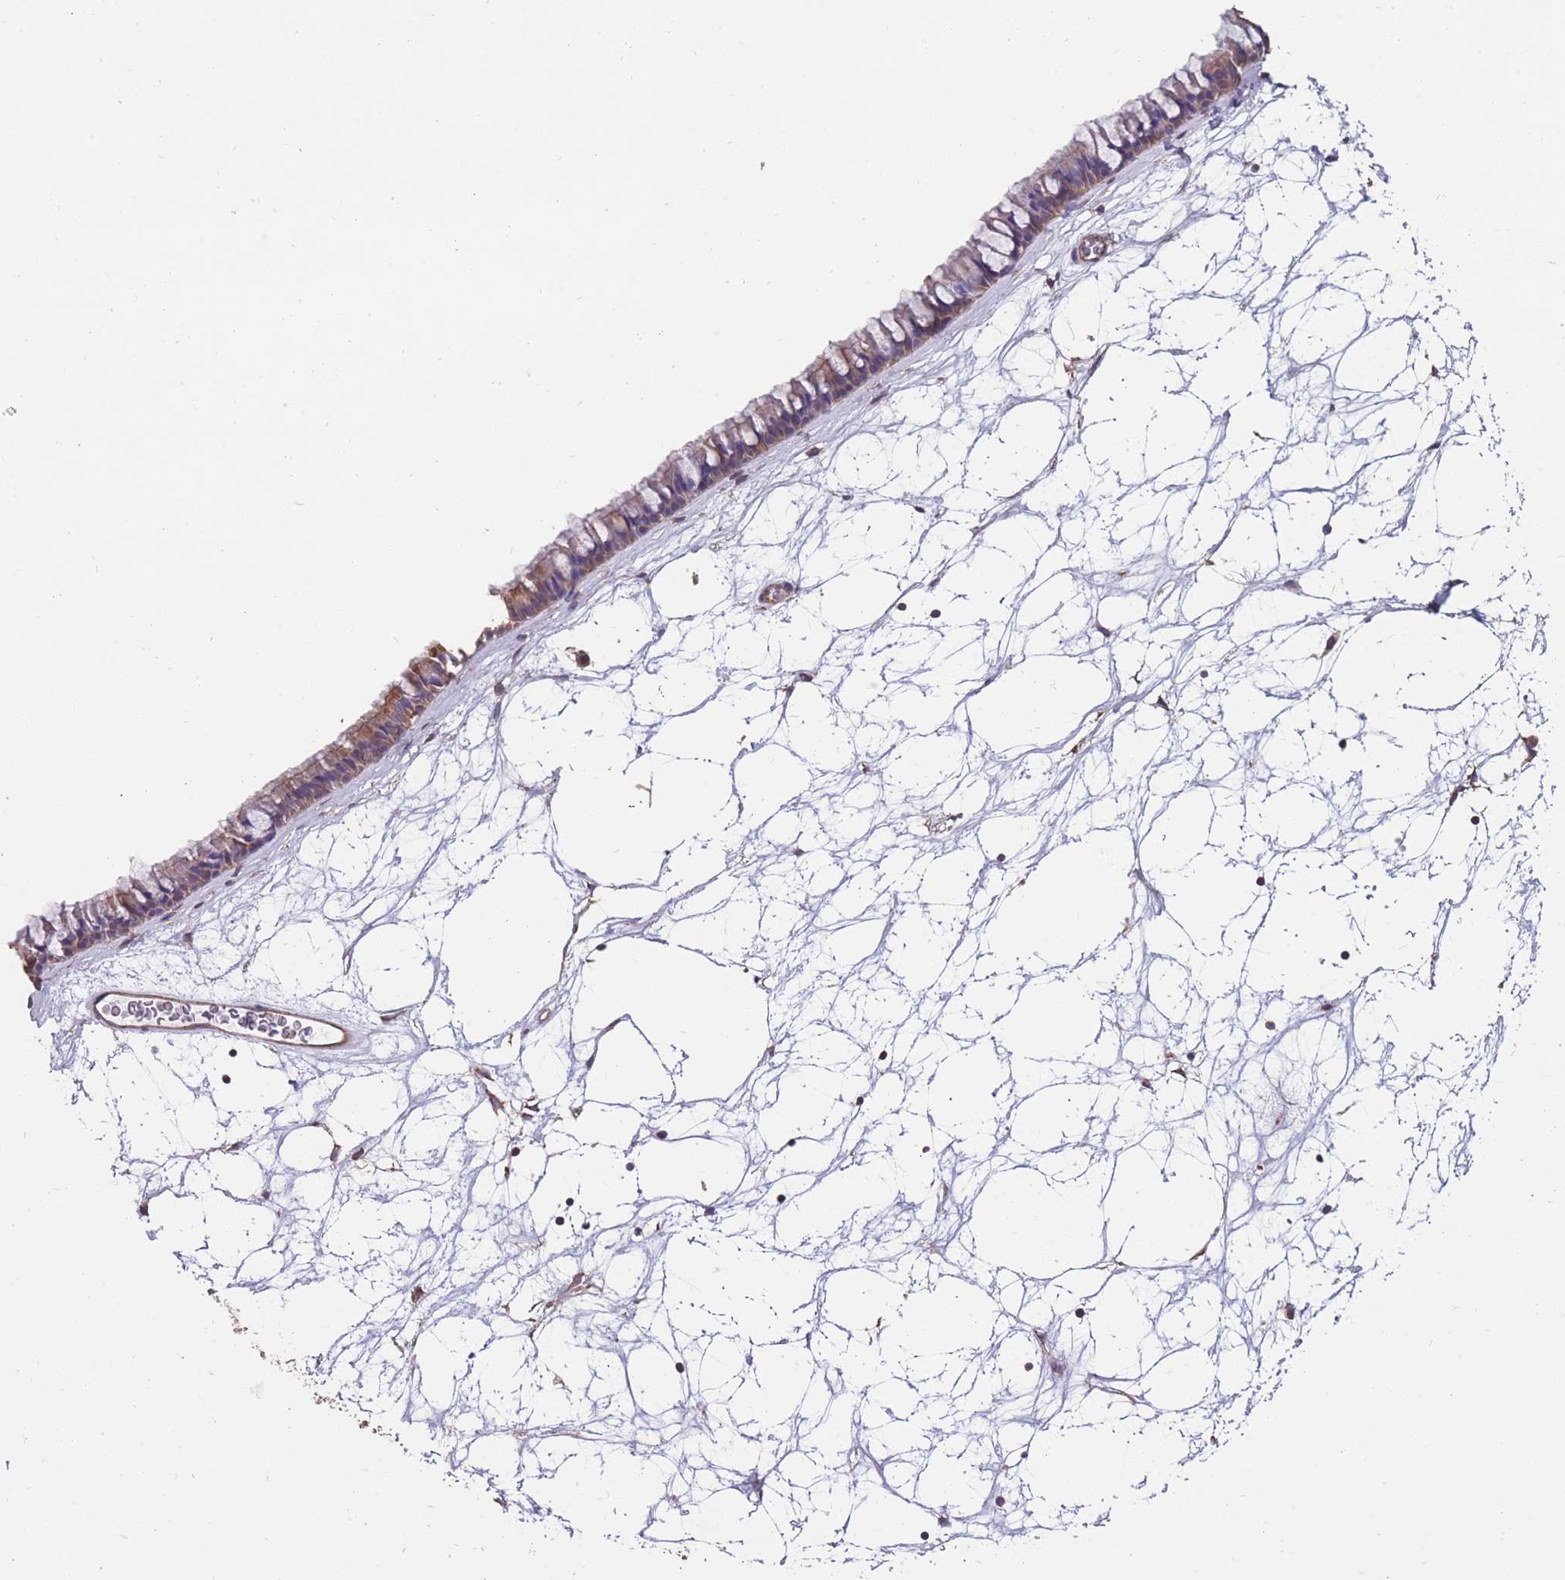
{"staining": {"intensity": "moderate", "quantity": "<25%", "location": "cytoplasmic/membranous"}, "tissue": "nasopharynx", "cell_type": "Respiratory epithelial cells", "image_type": "normal", "snomed": [{"axis": "morphology", "description": "Normal tissue, NOS"}, {"axis": "topography", "description": "Nasopharynx"}], "caption": "IHC of normal nasopharynx exhibits low levels of moderate cytoplasmic/membranous staining in approximately <25% of respiratory epithelial cells.", "gene": "NUDT21", "patient": {"sex": "male", "age": 64}}